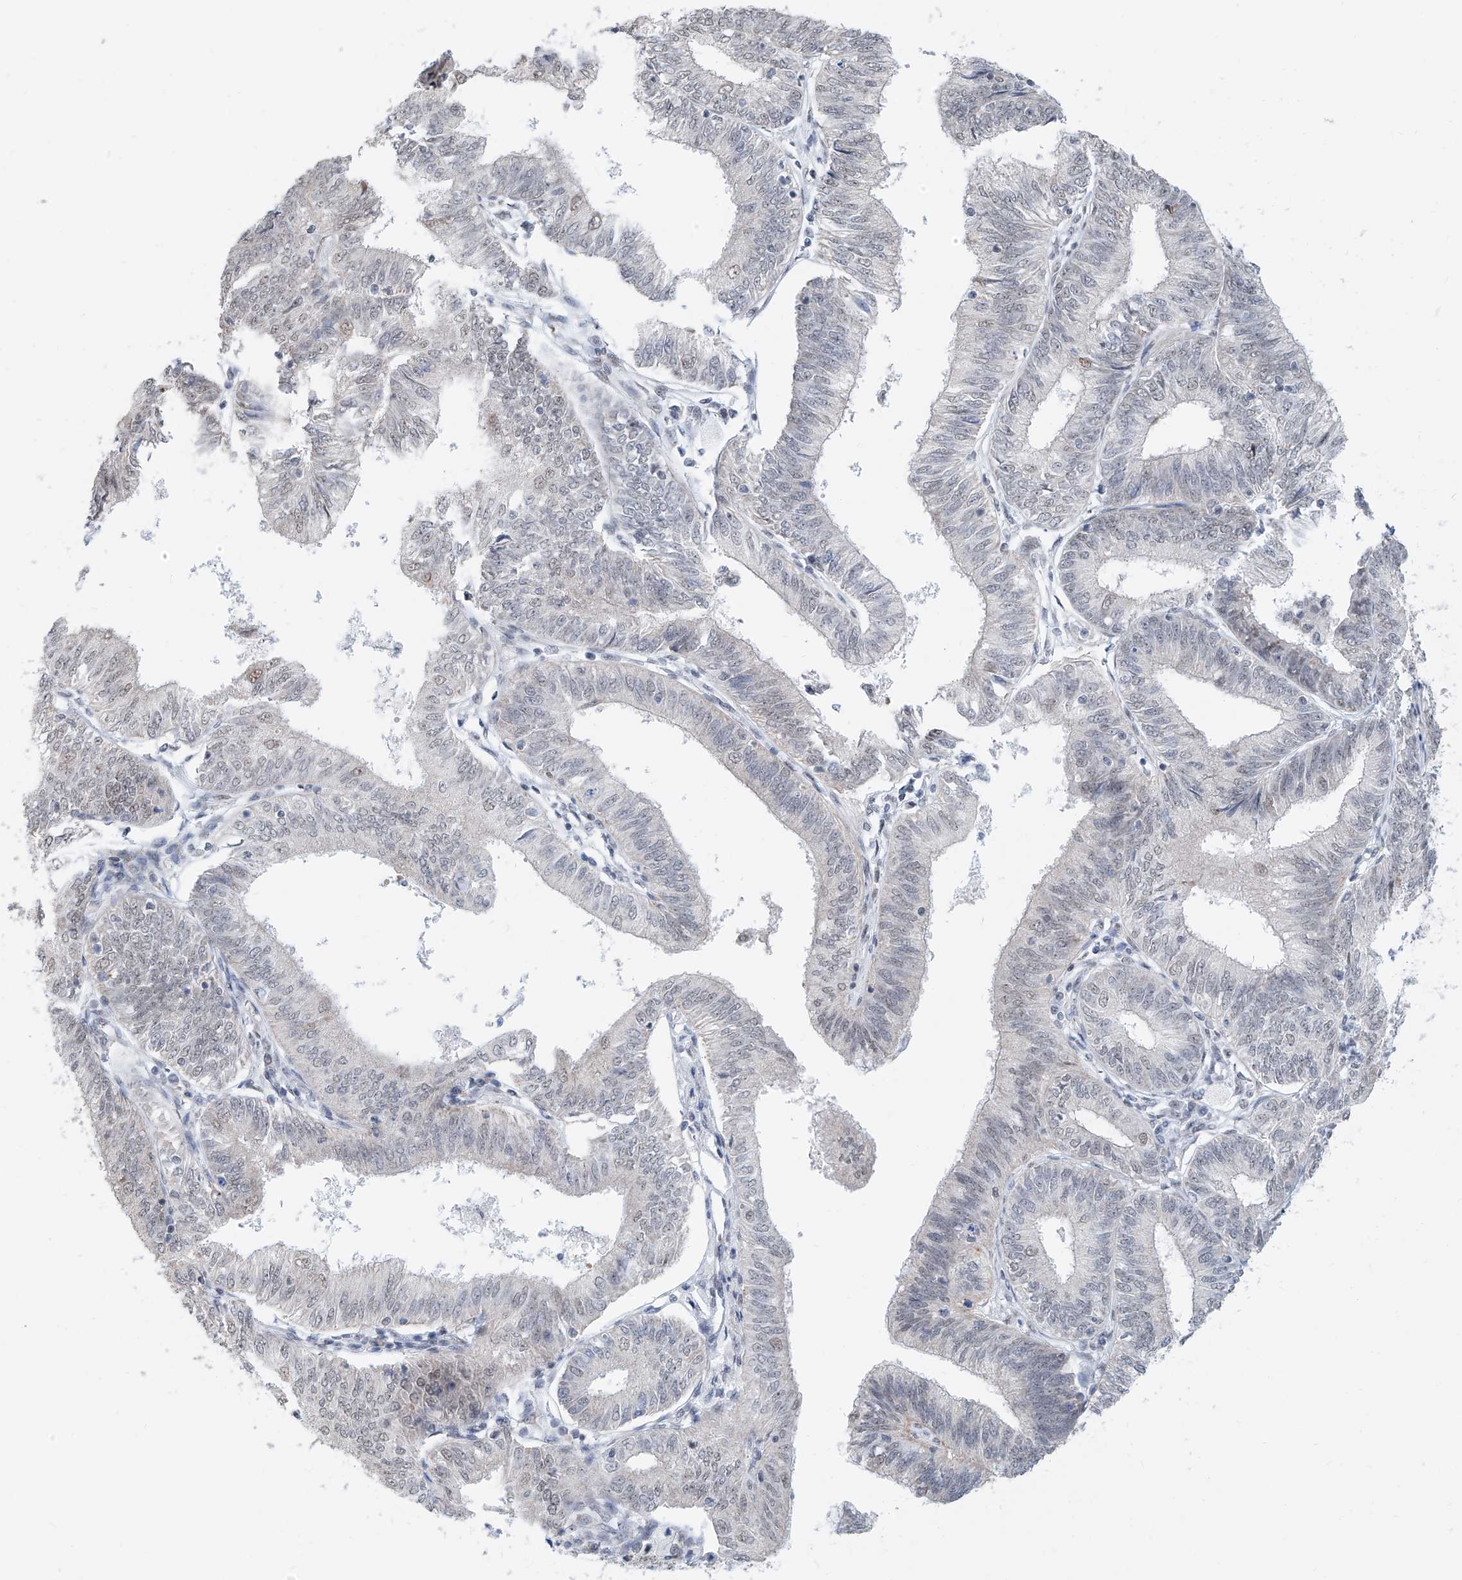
{"staining": {"intensity": "weak", "quantity": "25%-75%", "location": "nuclear"}, "tissue": "endometrial cancer", "cell_type": "Tumor cells", "image_type": "cancer", "snomed": [{"axis": "morphology", "description": "Adenocarcinoma, NOS"}, {"axis": "topography", "description": "Endometrium"}], "caption": "Immunohistochemistry (IHC) histopathology image of human endometrial cancer (adenocarcinoma) stained for a protein (brown), which shows low levels of weak nuclear expression in about 25%-75% of tumor cells.", "gene": "SDE2", "patient": {"sex": "female", "age": 51}}